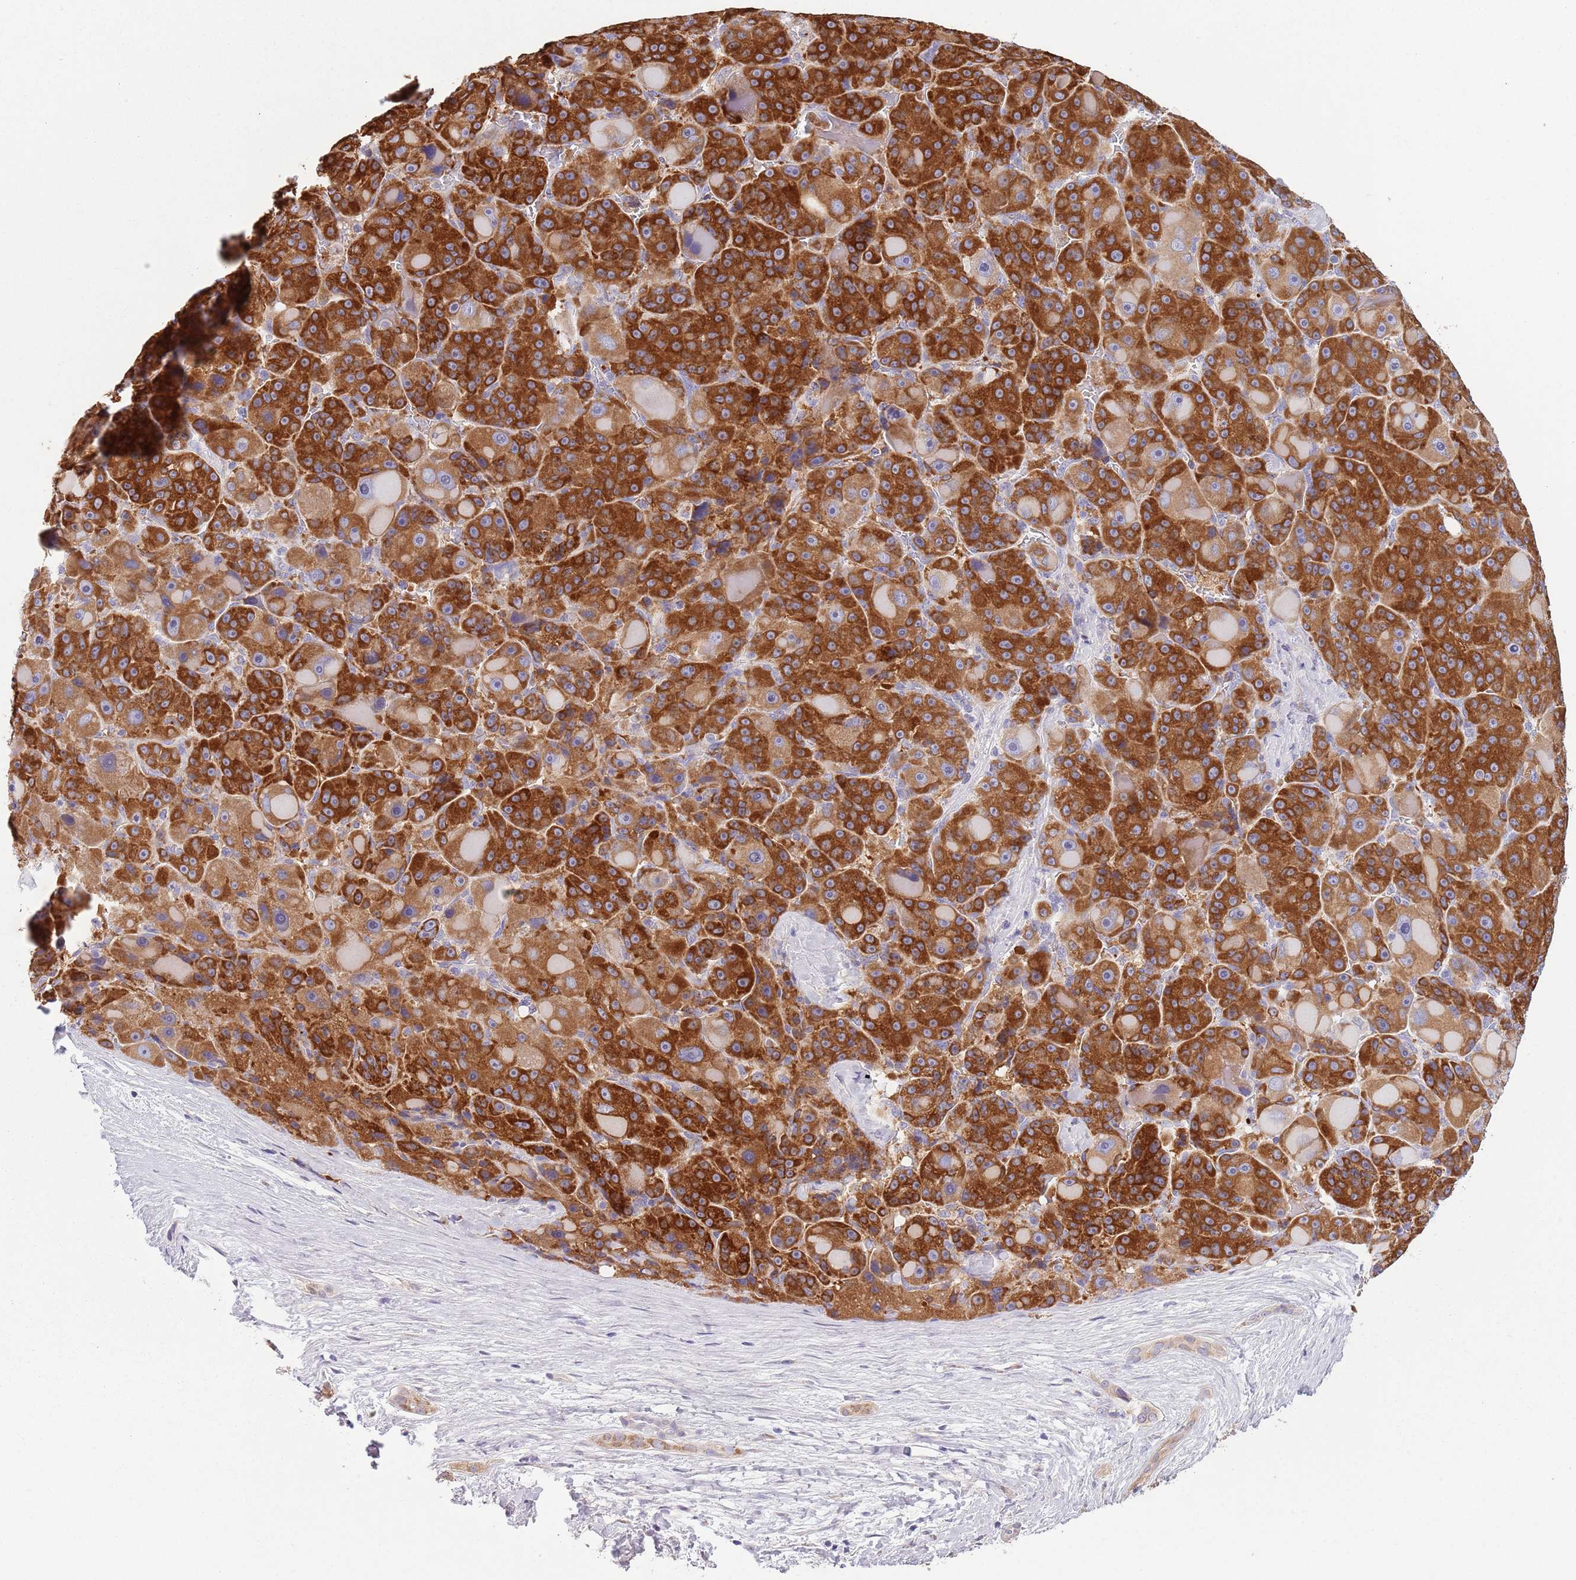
{"staining": {"intensity": "strong", "quantity": ">75%", "location": "cytoplasmic/membranous"}, "tissue": "liver cancer", "cell_type": "Tumor cells", "image_type": "cancer", "snomed": [{"axis": "morphology", "description": "Carcinoma, Hepatocellular, NOS"}, {"axis": "topography", "description": "Liver"}], "caption": "DAB immunohistochemical staining of hepatocellular carcinoma (liver) reveals strong cytoplasmic/membranous protein expression in about >75% of tumor cells.", "gene": "COQ5", "patient": {"sex": "male", "age": 76}}